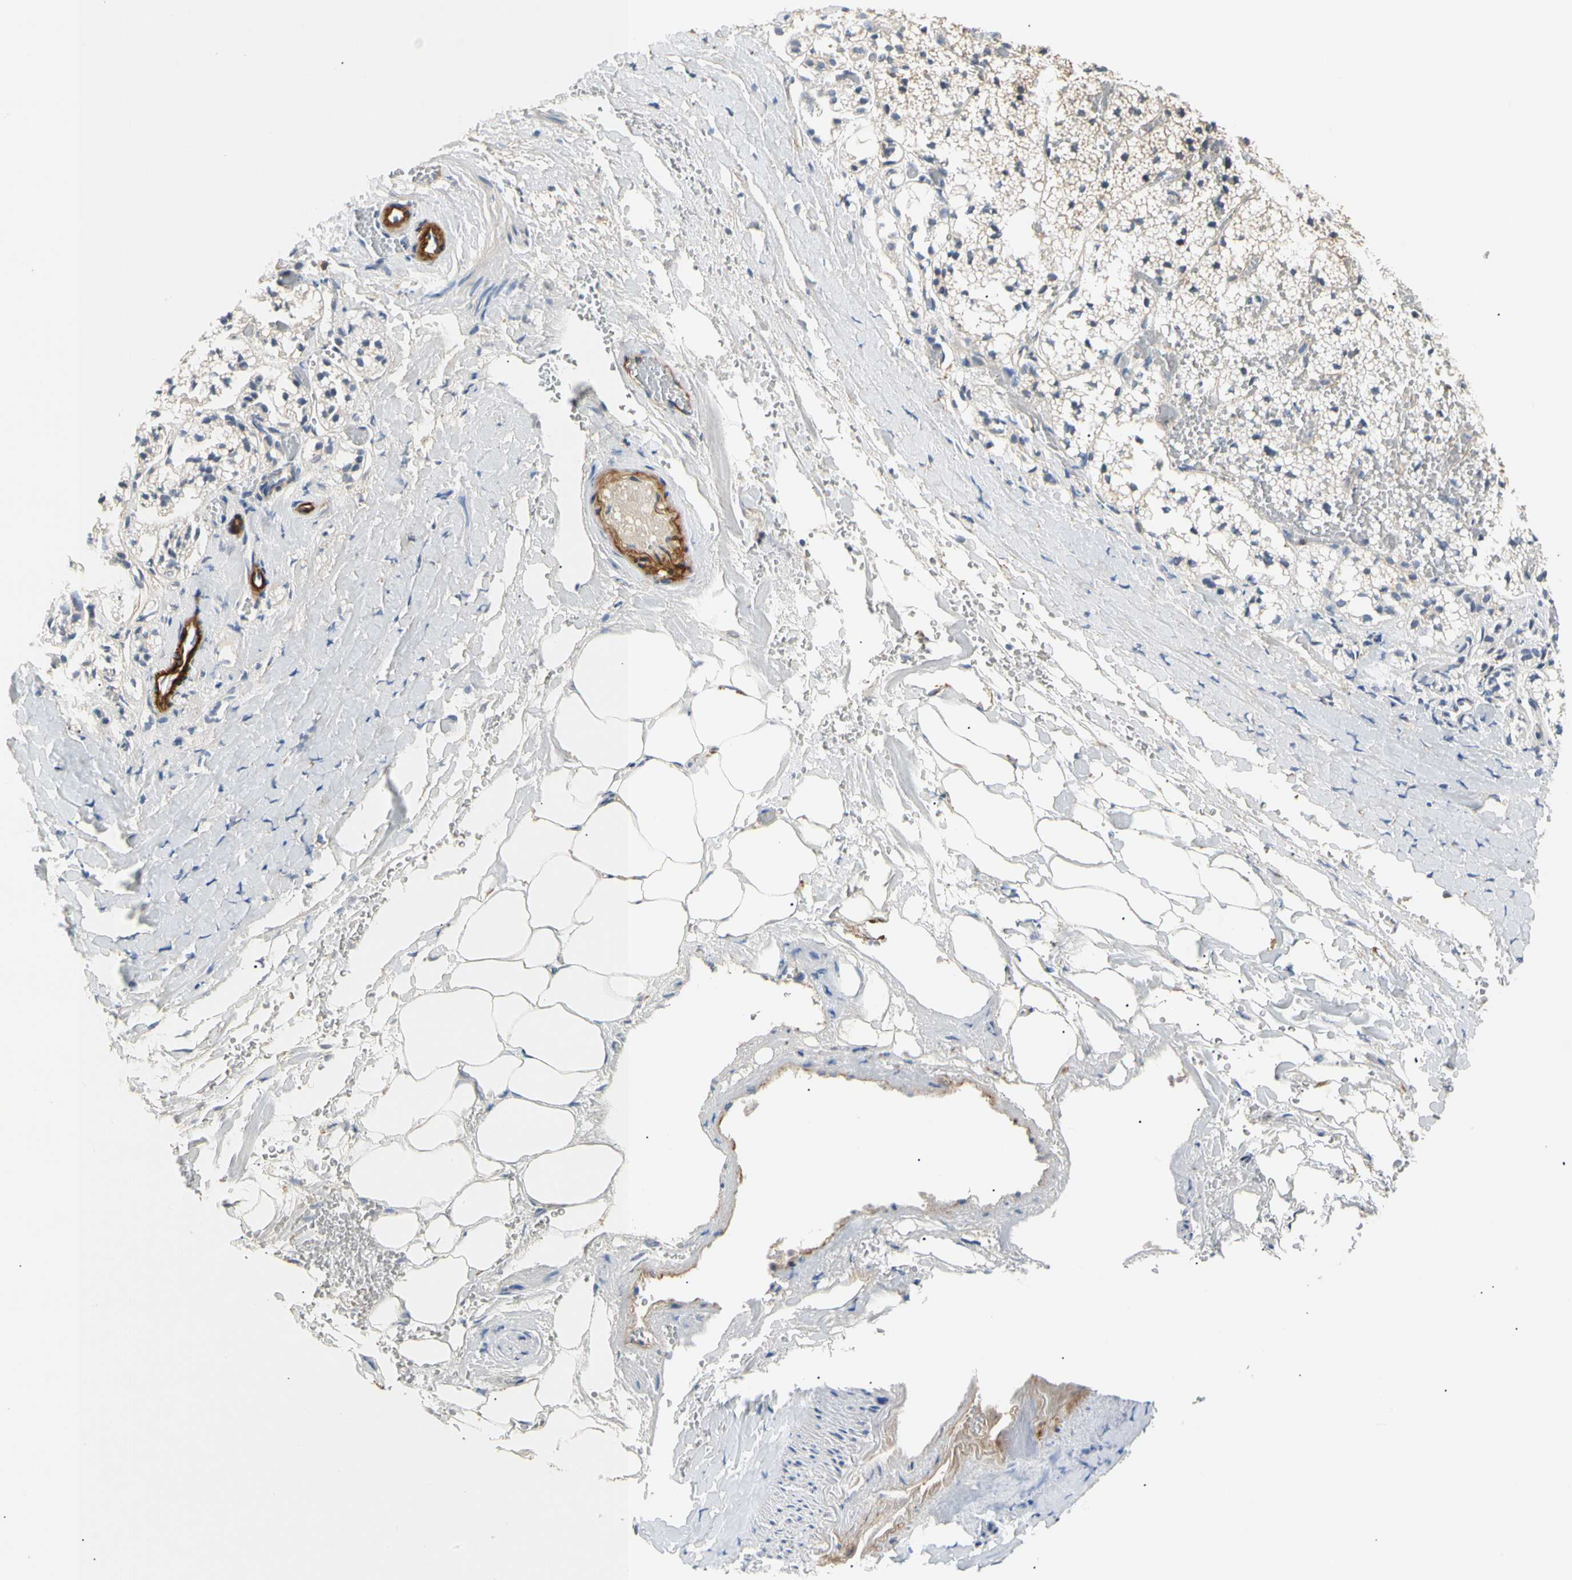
{"staining": {"intensity": "weak", "quantity": "<25%", "location": "cytoplasmic/membranous"}, "tissue": "adrenal gland", "cell_type": "Glandular cells", "image_type": "normal", "snomed": [{"axis": "morphology", "description": "Normal tissue, NOS"}, {"axis": "topography", "description": "Adrenal gland"}], "caption": "Glandular cells are negative for protein expression in normal human adrenal gland. (Stains: DAB (3,3'-diaminobenzidine) immunohistochemistry with hematoxylin counter stain, Microscopy: brightfield microscopy at high magnification).", "gene": "TNFRSF18", "patient": {"sex": "male", "age": 53}}